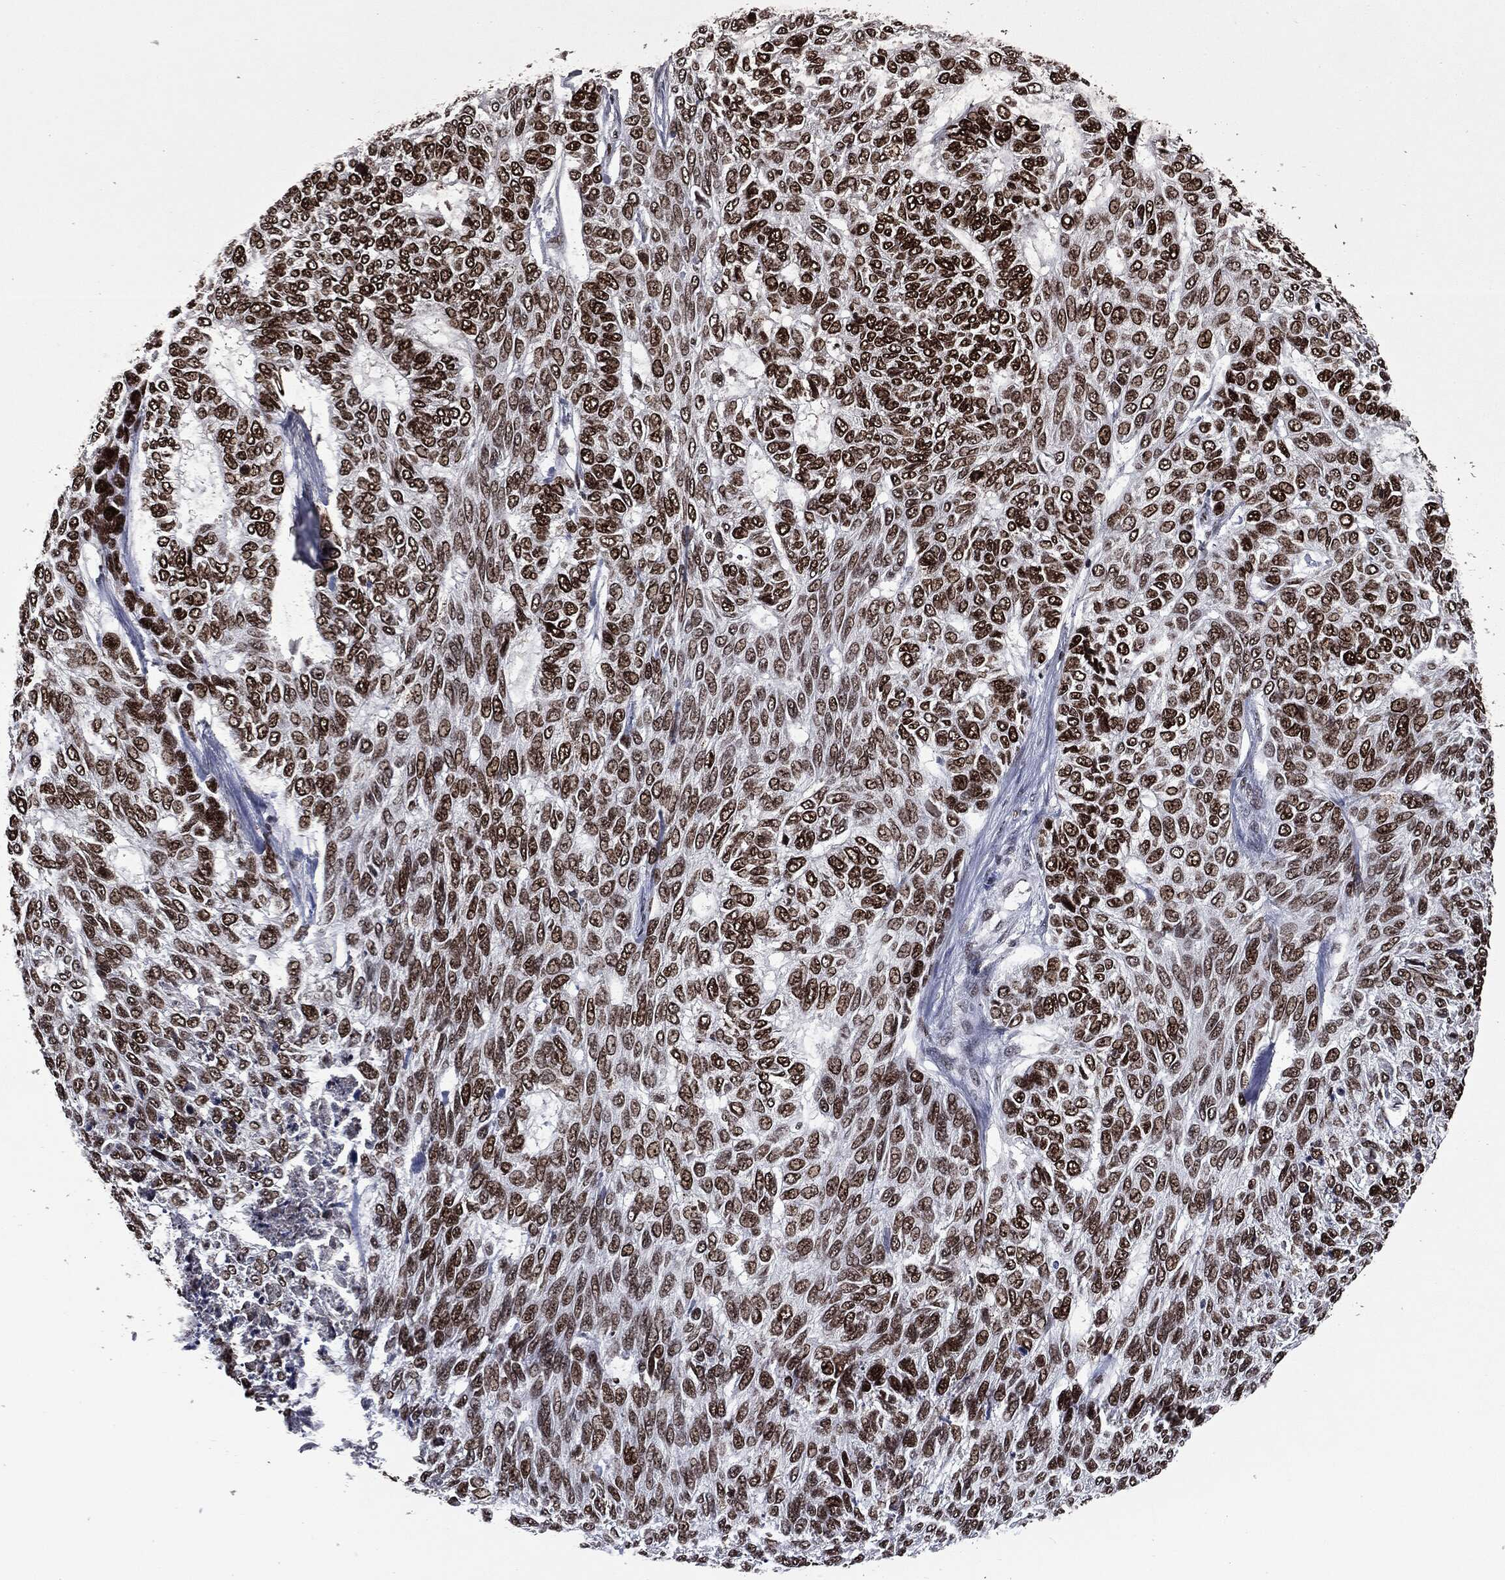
{"staining": {"intensity": "strong", "quantity": ">75%", "location": "nuclear"}, "tissue": "skin cancer", "cell_type": "Tumor cells", "image_type": "cancer", "snomed": [{"axis": "morphology", "description": "Basal cell carcinoma"}, {"axis": "topography", "description": "Skin"}], "caption": "There is high levels of strong nuclear staining in tumor cells of skin cancer (basal cell carcinoma), as demonstrated by immunohistochemical staining (brown color).", "gene": "MSH2", "patient": {"sex": "female", "age": 65}}